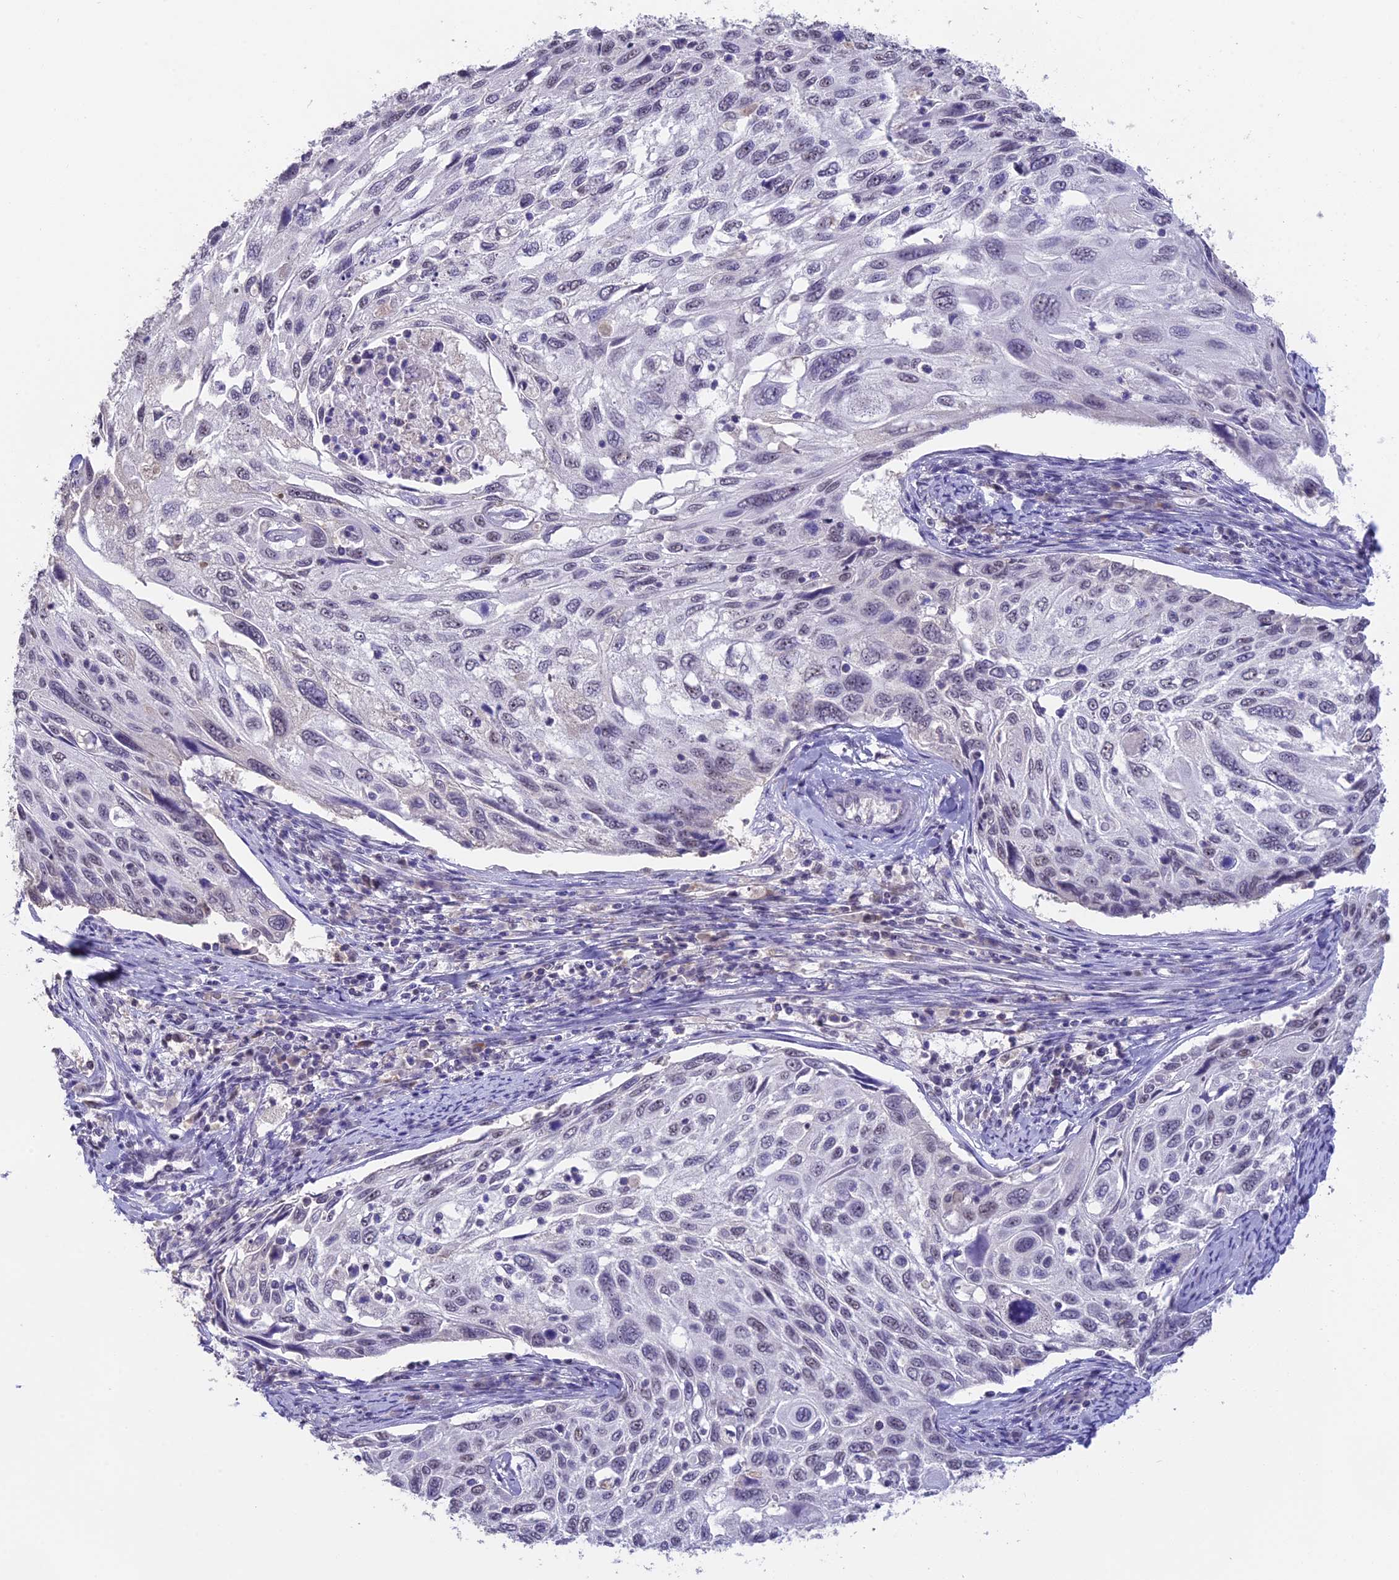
{"staining": {"intensity": "negative", "quantity": "none", "location": "none"}, "tissue": "cervical cancer", "cell_type": "Tumor cells", "image_type": "cancer", "snomed": [{"axis": "morphology", "description": "Squamous cell carcinoma, NOS"}, {"axis": "topography", "description": "Cervix"}], "caption": "Protein analysis of squamous cell carcinoma (cervical) exhibits no significant staining in tumor cells.", "gene": "SETD2", "patient": {"sex": "female", "age": 70}}